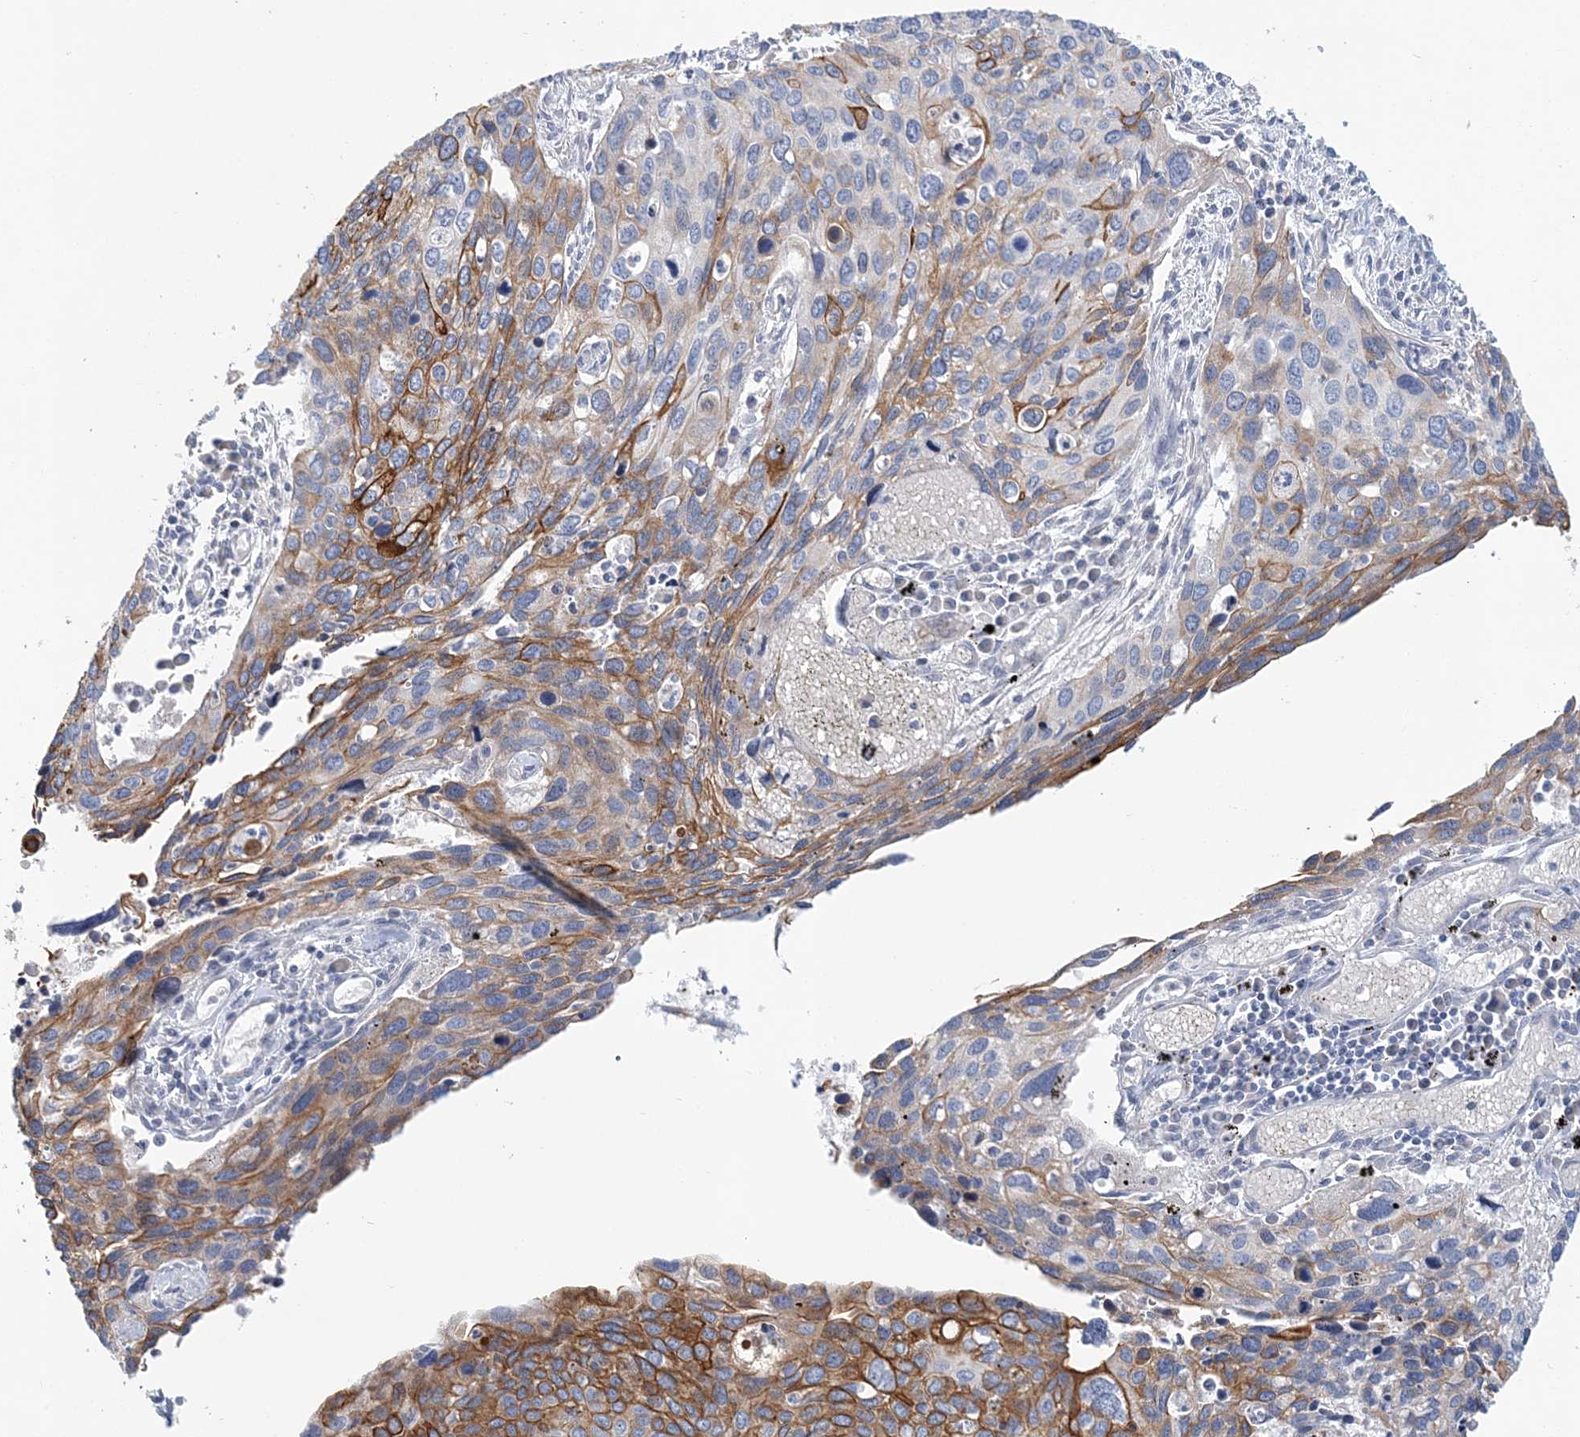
{"staining": {"intensity": "moderate", "quantity": ">75%", "location": "cytoplasmic/membranous"}, "tissue": "cervical cancer", "cell_type": "Tumor cells", "image_type": "cancer", "snomed": [{"axis": "morphology", "description": "Squamous cell carcinoma, NOS"}, {"axis": "topography", "description": "Cervix"}], "caption": "Tumor cells reveal moderate cytoplasmic/membranous expression in approximately >75% of cells in cervical squamous cell carcinoma. The protein of interest is stained brown, and the nuclei are stained in blue (DAB IHC with brightfield microscopy, high magnification).", "gene": "LRRIQ4", "patient": {"sex": "female", "age": 55}}